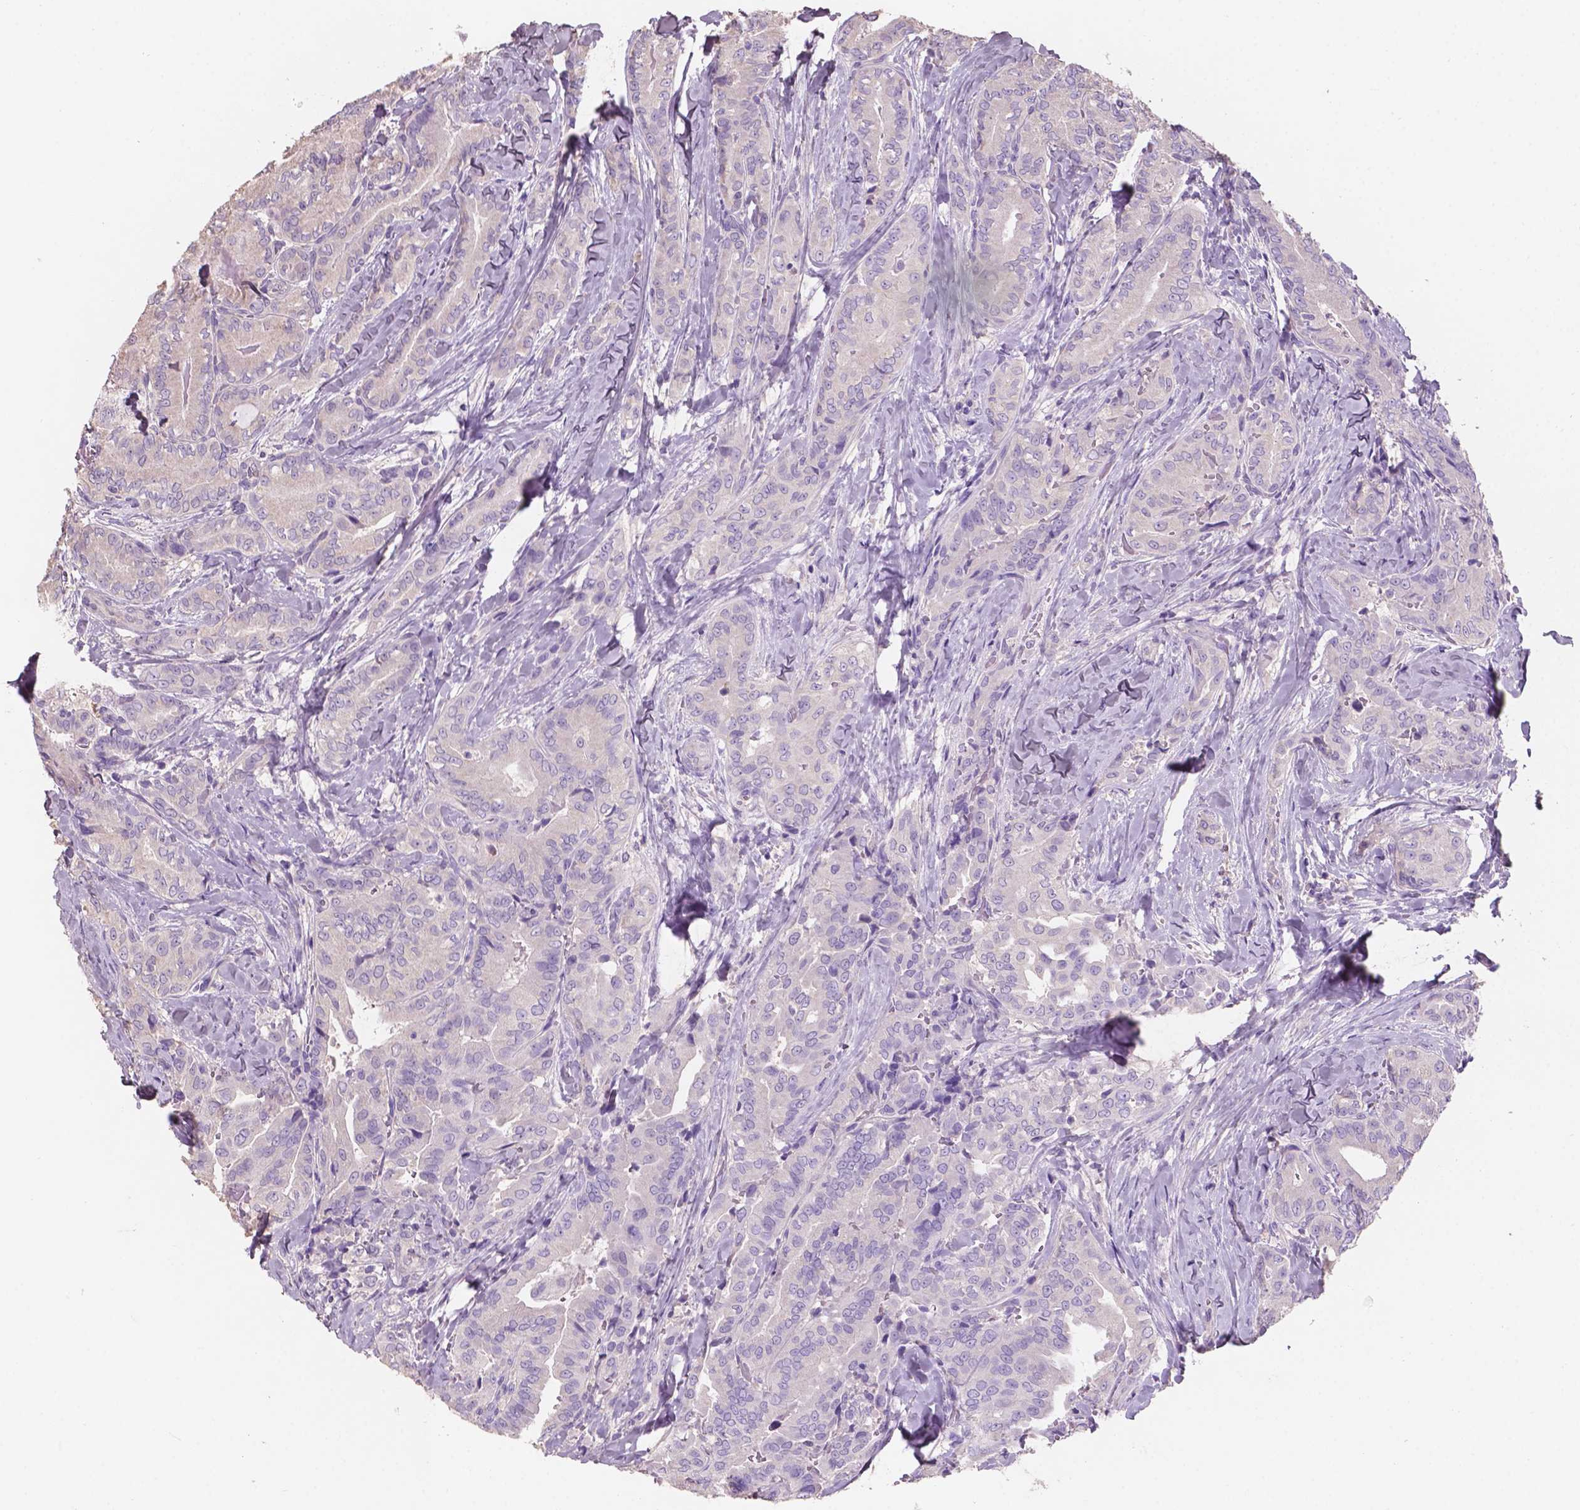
{"staining": {"intensity": "negative", "quantity": "none", "location": "none"}, "tissue": "thyroid cancer", "cell_type": "Tumor cells", "image_type": "cancer", "snomed": [{"axis": "morphology", "description": "Papillary adenocarcinoma, NOS"}, {"axis": "topography", "description": "Thyroid gland"}], "caption": "Thyroid cancer stained for a protein using immunohistochemistry demonstrates no positivity tumor cells.", "gene": "SBSN", "patient": {"sex": "male", "age": 61}}